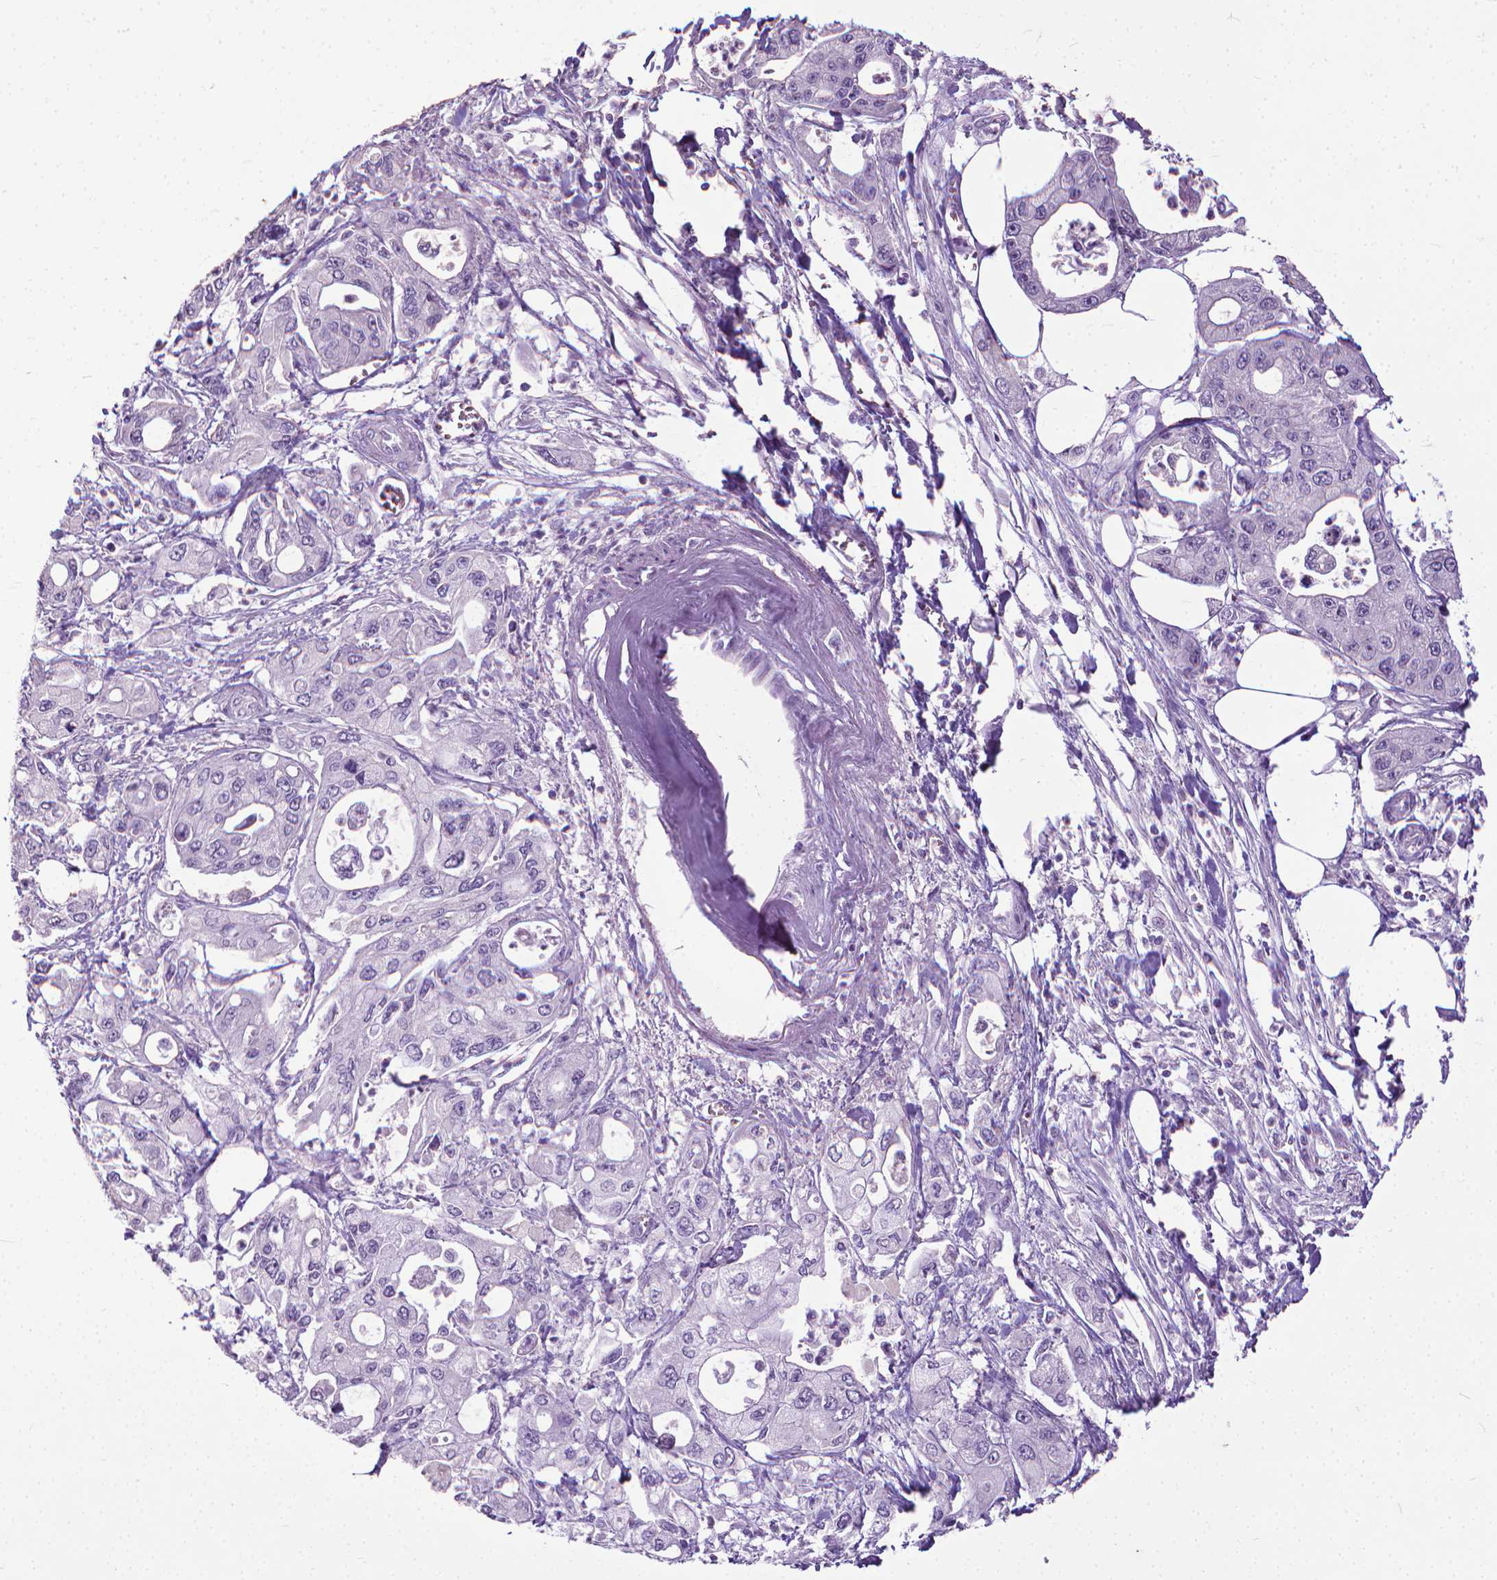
{"staining": {"intensity": "negative", "quantity": "none", "location": "none"}, "tissue": "pancreatic cancer", "cell_type": "Tumor cells", "image_type": "cancer", "snomed": [{"axis": "morphology", "description": "Adenocarcinoma, NOS"}, {"axis": "topography", "description": "Pancreas"}], "caption": "IHC of pancreatic adenocarcinoma shows no positivity in tumor cells.", "gene": "KRT5", "patient": {"sex": "male", "age": 70}}